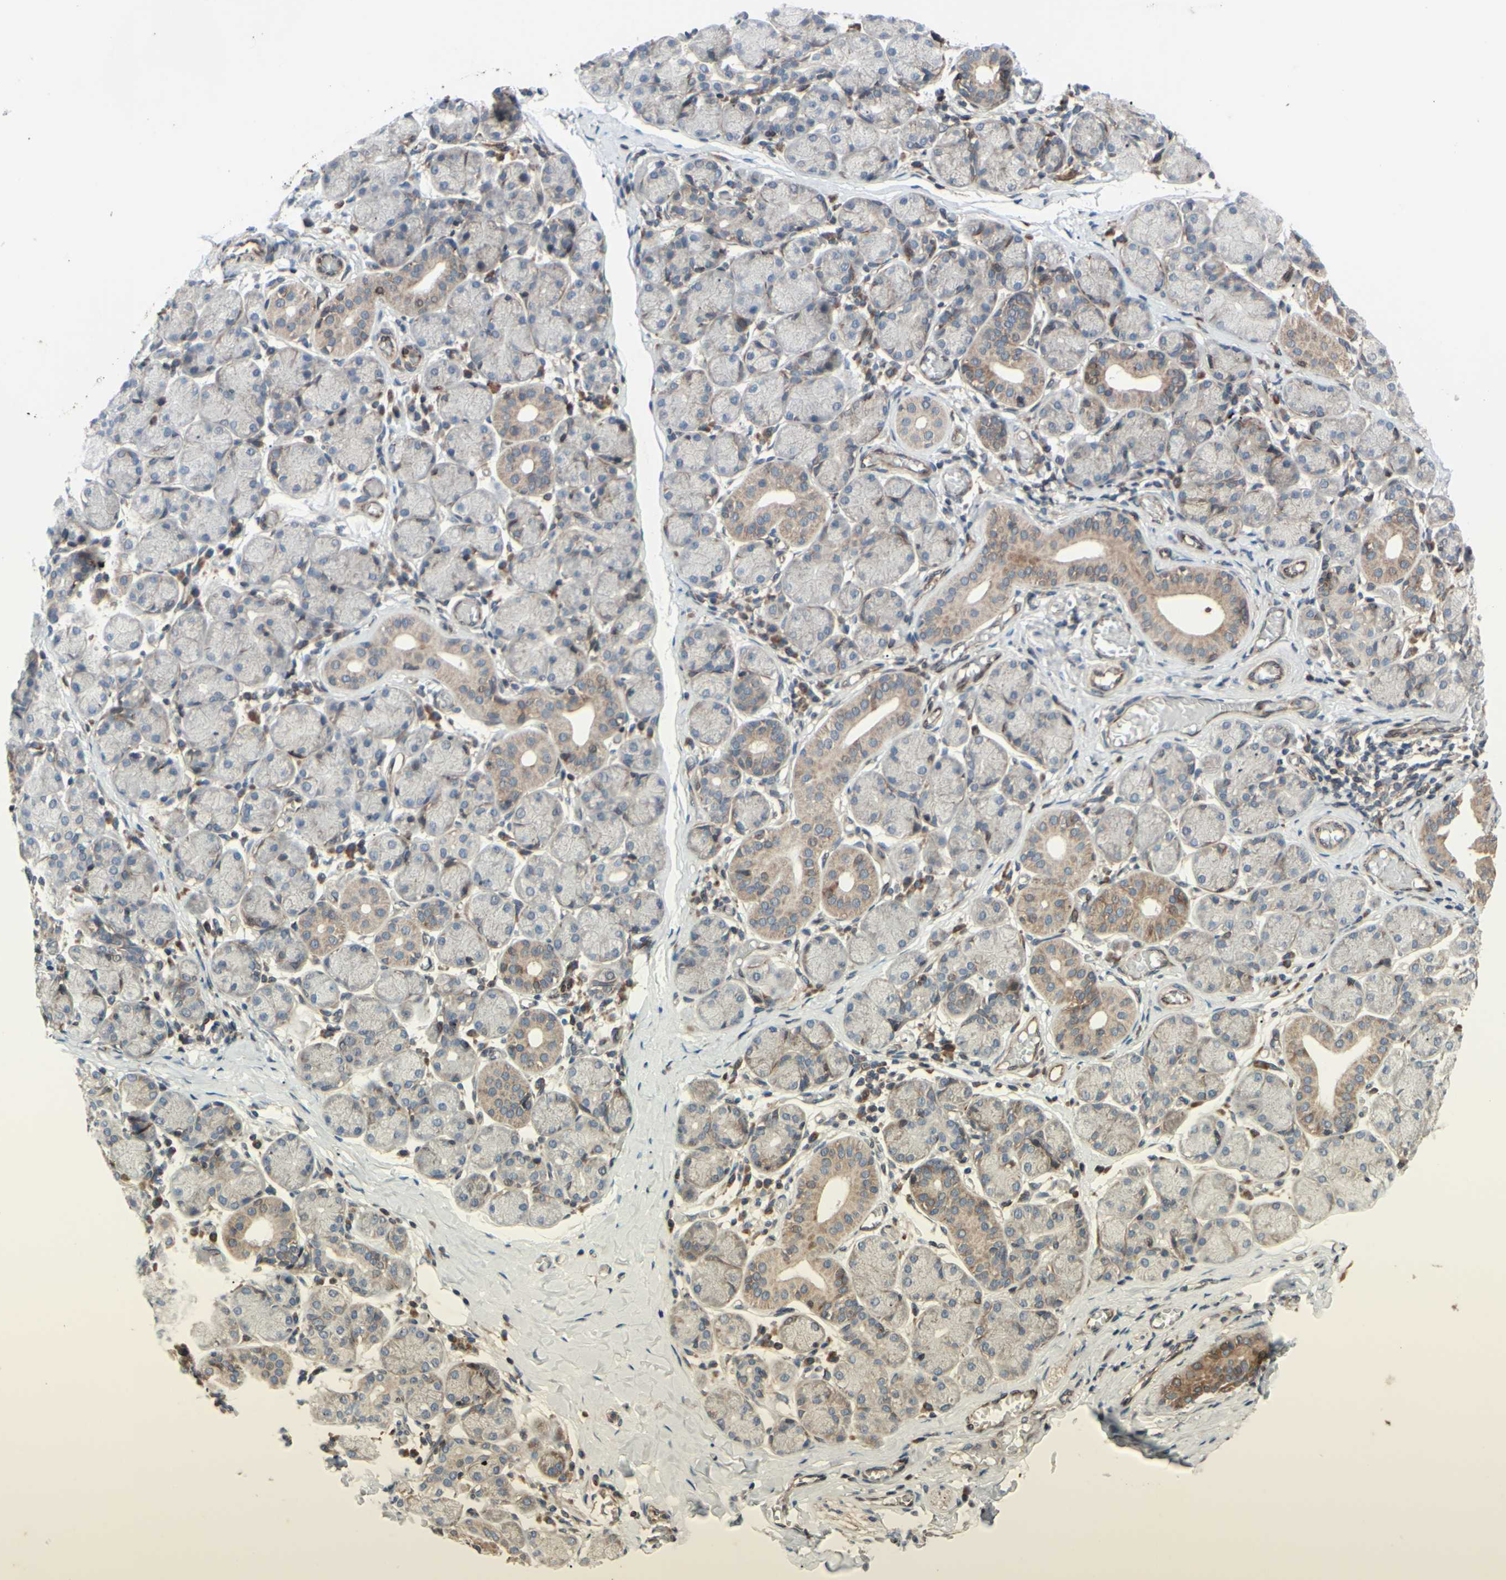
{"staining": {"intensity": "weak", "quantity": "25%-75%", "location": "cytoplasmic/membranous"}, "tissue": "salivary gland", "cell_type": "Glandular cells", "image_type": "normal", "snomed": [{"axis": "morphology", "description": "Normal tissue, NOS"}, {"axis": "topography", "description": "Salivary gland"}], "caption": "Protein analysis of unremarkable salivary gland demonstrates weak cytoplasmic/membranous staining in about 25%-75% of glandular cells. The staining is performed using DAB brown chromogen to label protein expression. The nuclei are counter-stained blue using hematoxylin.", "gene": "PRAF2", "patient": {"sex": "female", "age": 24}}